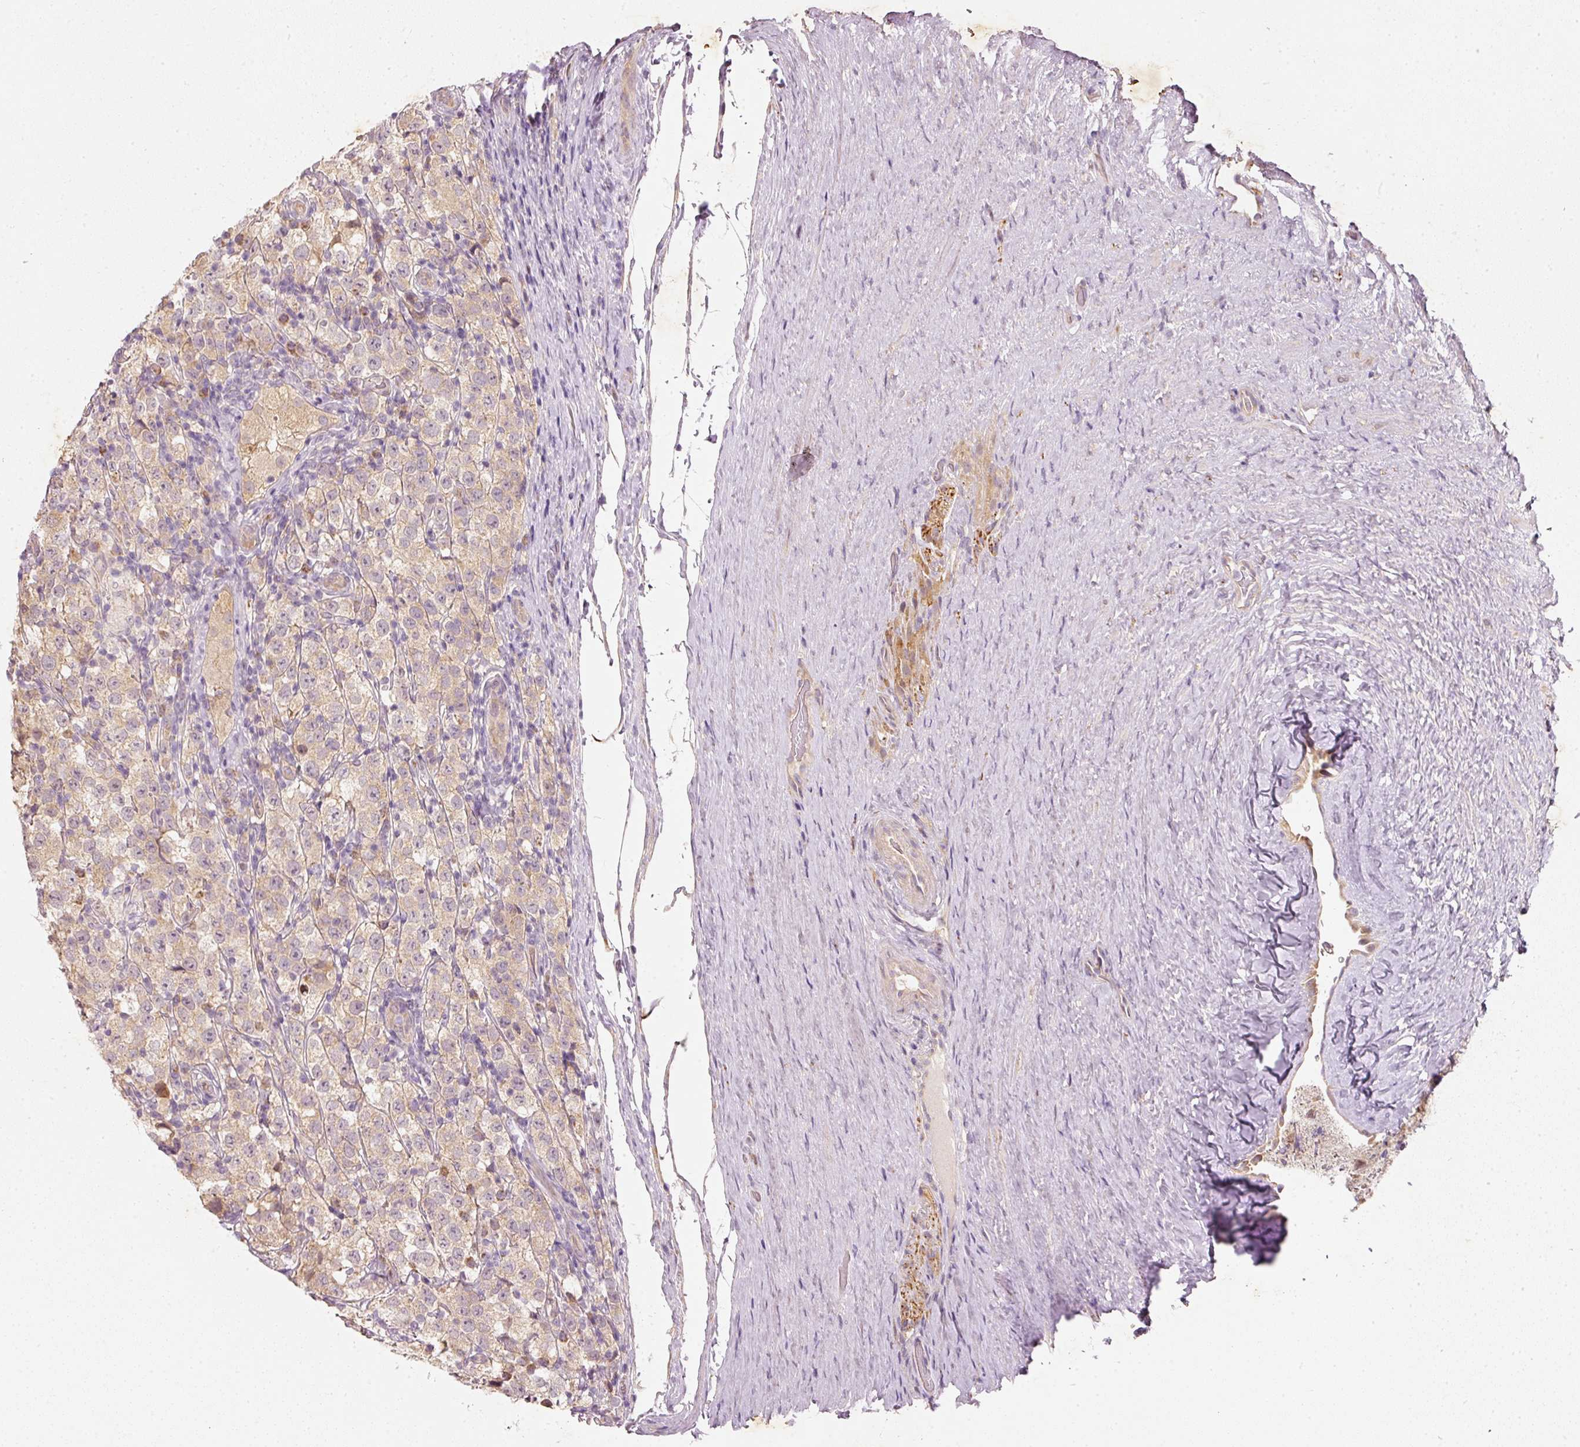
{"staining": {"intensity": "weak", "quantity": ">75%", "location": "cytoplasmic/membranous"}, "tissue": "testis cancer", "cell_type": "Tumor cells", "image_type": "cancer", "snomed": [{"axis": "morphology", "description": "Seminoma, NOS"}, {"axis": "morphology", "description": "Carcinoma, Embryonal, NOS"}, {"axis": "topography", "description": "Testis"}], "caption": "Protein expression analysis of human embryonal carcinoma (testis) reveals weak cytoplasmic/membranous positivity in approximately >75% of tumor cells. The staining is performed using DAB brown chromogen to label protein expression. The nuclei are counter-stained blue using hematoxylin.", "gene": "RGL2", "patient": {"sex": "male", "age": 41}}